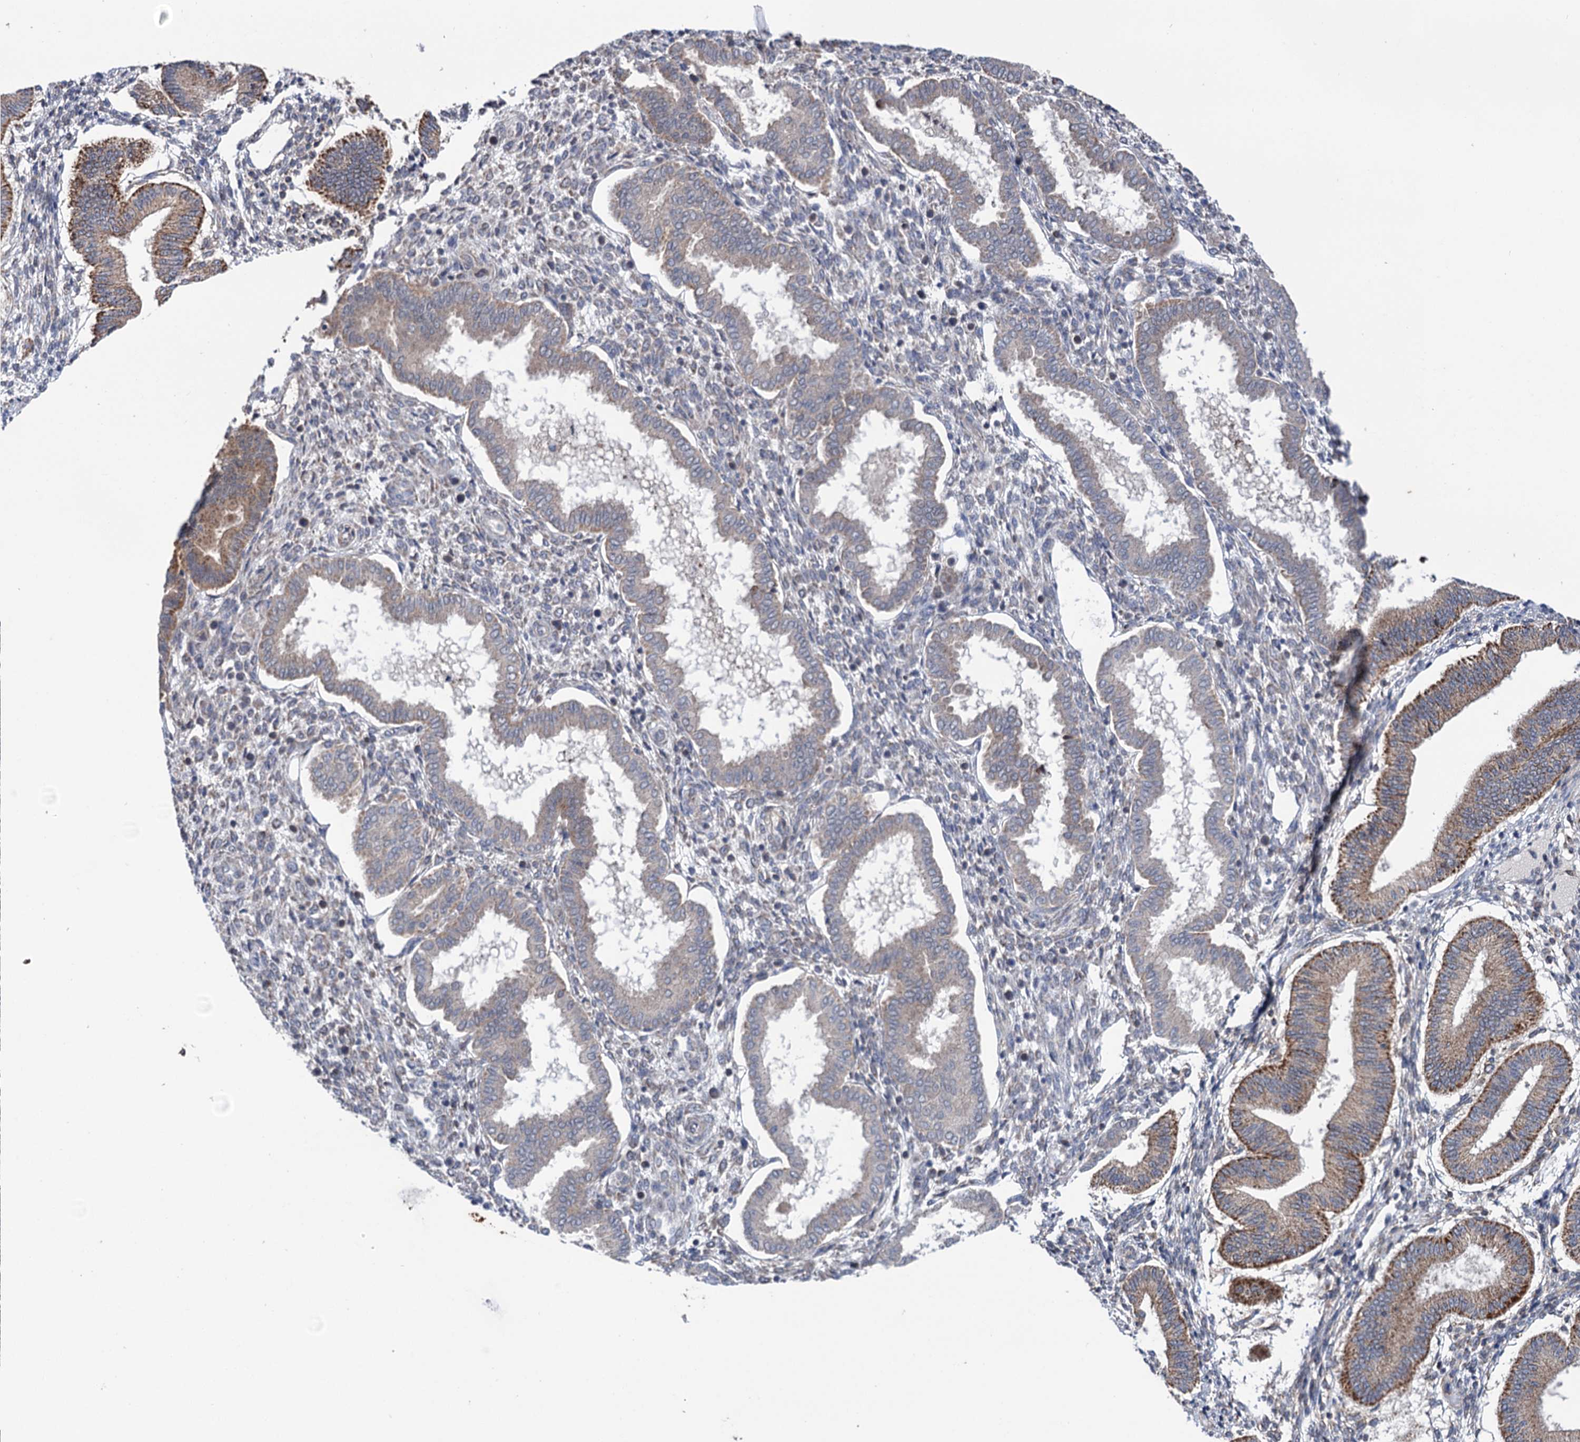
{"staining": {"intensity": "weak", "quantity": "<25%", "location": "cytoplasmic/membranous"}, "tissue": "endometrium", "cell_type": "Cells in endometrial stroma", "image_type": "normal", "snomed": [{"axis": "morphology", "description": "Normal tissue, NOS"}, {"axis": "topography", "description": "Endometrium"}], "caption": "High power microscopy photomicrograph of an immunohistochemistry histopathology image of normal endometrium, revealing no significant positivity in cells in endometrial stroma. (DAB immunohistochemistry, high magnification).", "gene": "SUCLA2", "patient": {"sex": "female", "age": 24}}